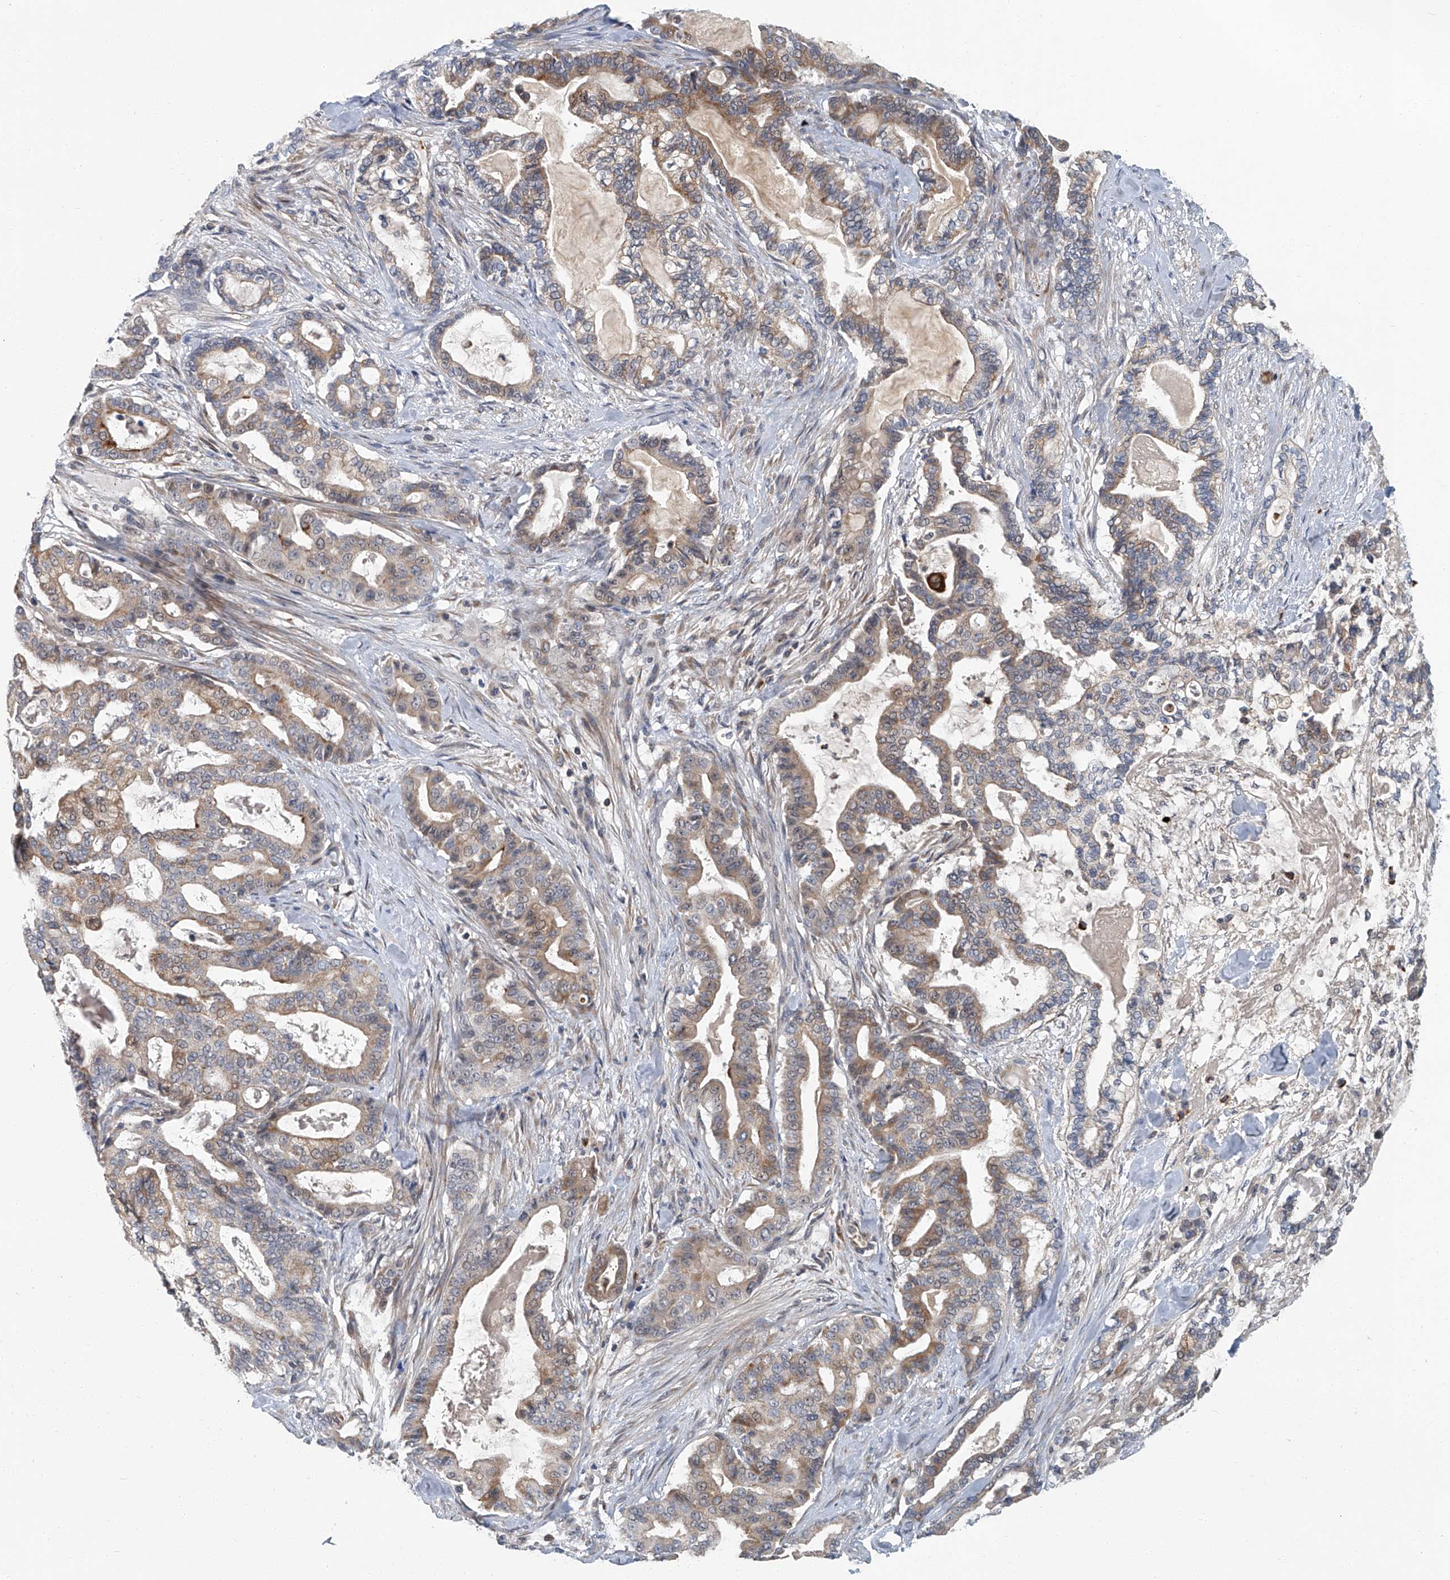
{"staining": {"intensity": "moderate", "quantity": ">75%", "location": "cytoplasmic/membranous"}, "tissue": "pancreatic cancer", "cell_type": "Tumor cells", "image_type": "cancer", "snomed": [{"axis": "morphology", "description": "Adenocarcinoma, NOS"}, {"axis": "topography", "description": "Pancreas"}], "caption": "DAB (3,3'-diaminobenzidine) immunohistochemical staining of adenocarcinoma (pancreatic) exhibits moderate cytoplasmic/membranous protein positivity in about >75% of tumor cells.", "gene": "AKNAD1", "patient": {"sex": "male", "age": 63}}